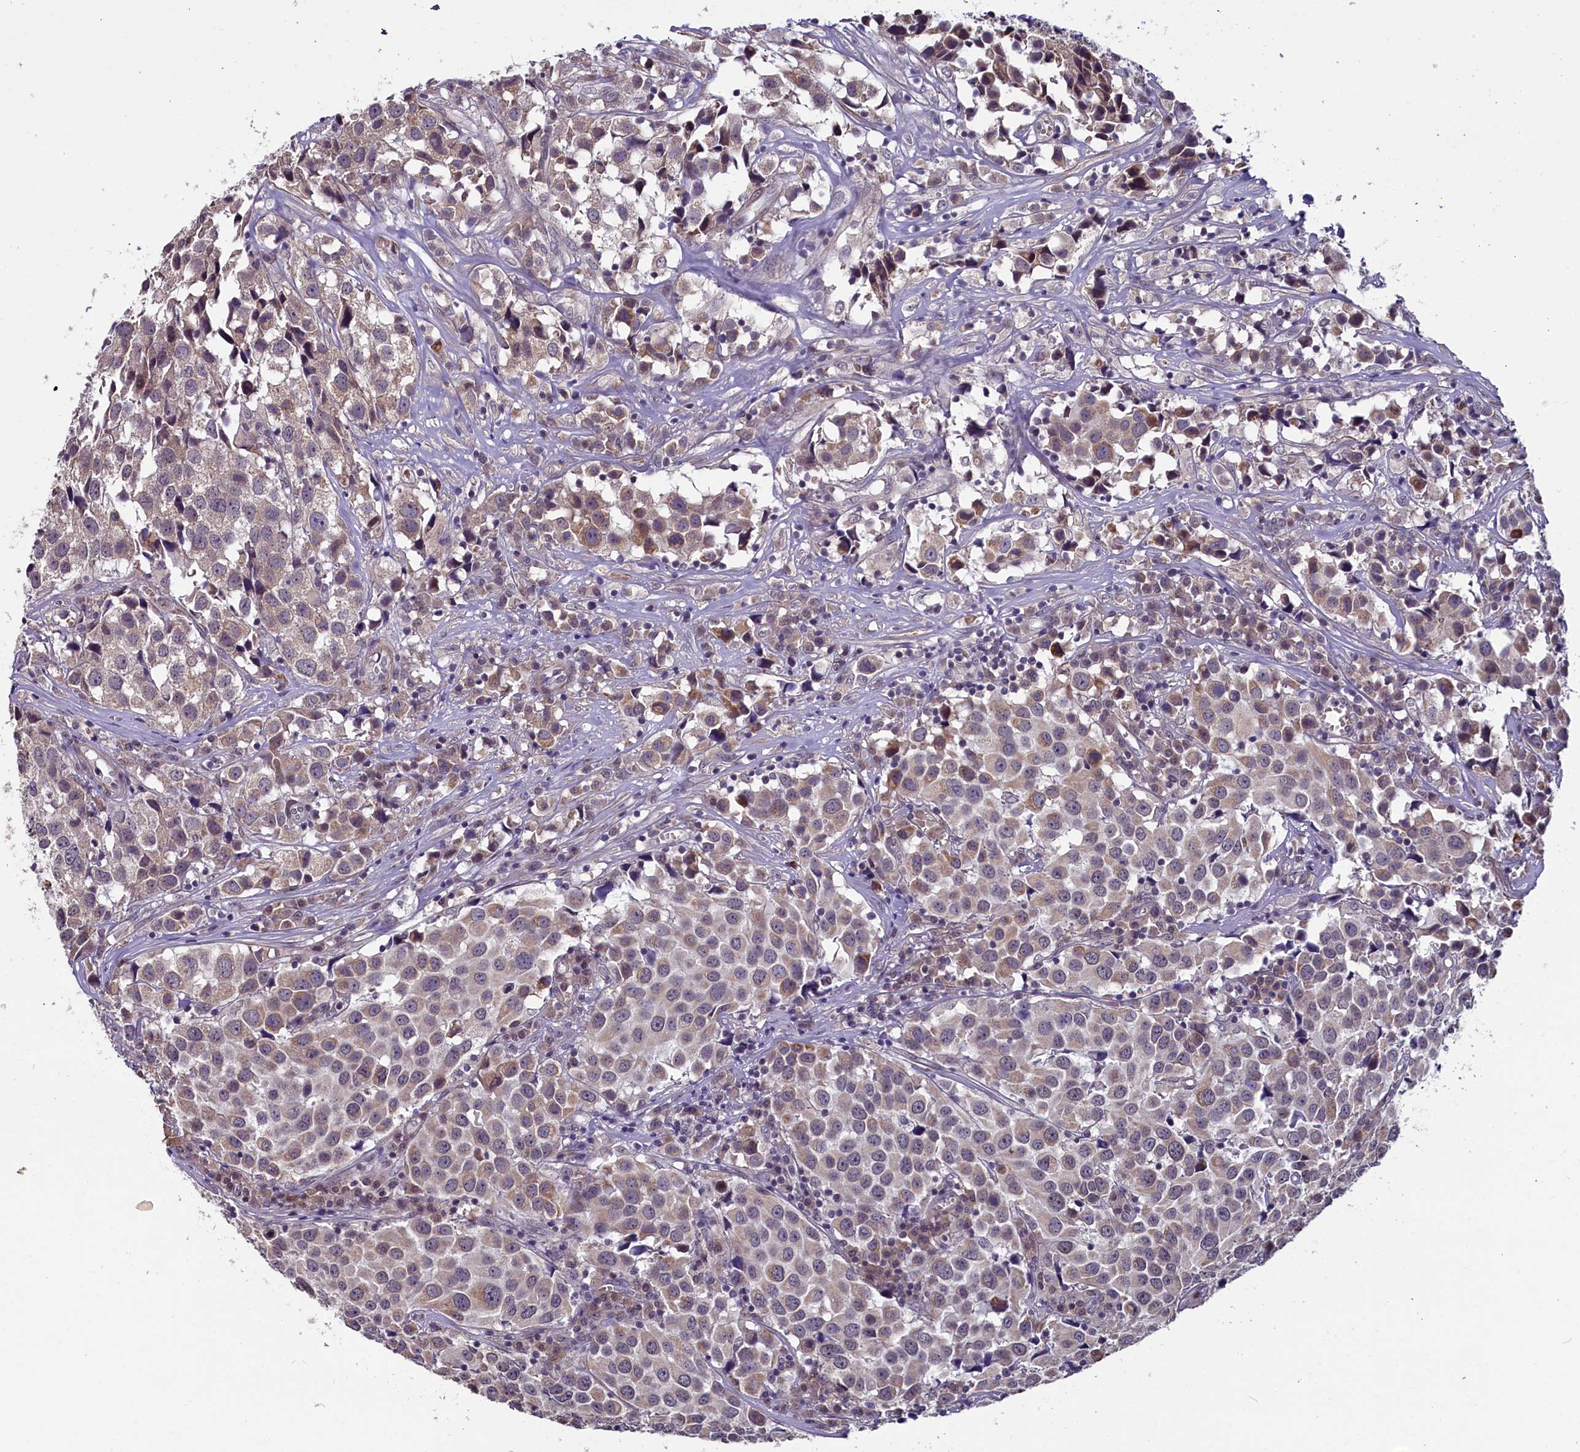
{"staining": {"intensity": "weak", "quantity": ">75%", "location": "cytoplasmic/membranous"}, "tissue": "urothelial cancer", "cell_type": "Tumor cells", "image_type": "cancer", "snomed": [{"axis": "morphology", "description": "Urothelial carcinoma, High grade"}, {"axis": "topography", "description": "Urinary bladder"}], "caption": "This histopathology image exhibits IHC staining of urothelial cancer, with low weak cytoplasmic/membranous positivity in about >75% of tumor cells.", "gene": "SLC39A6", "patient": {"sex": "female", "age": 75}}